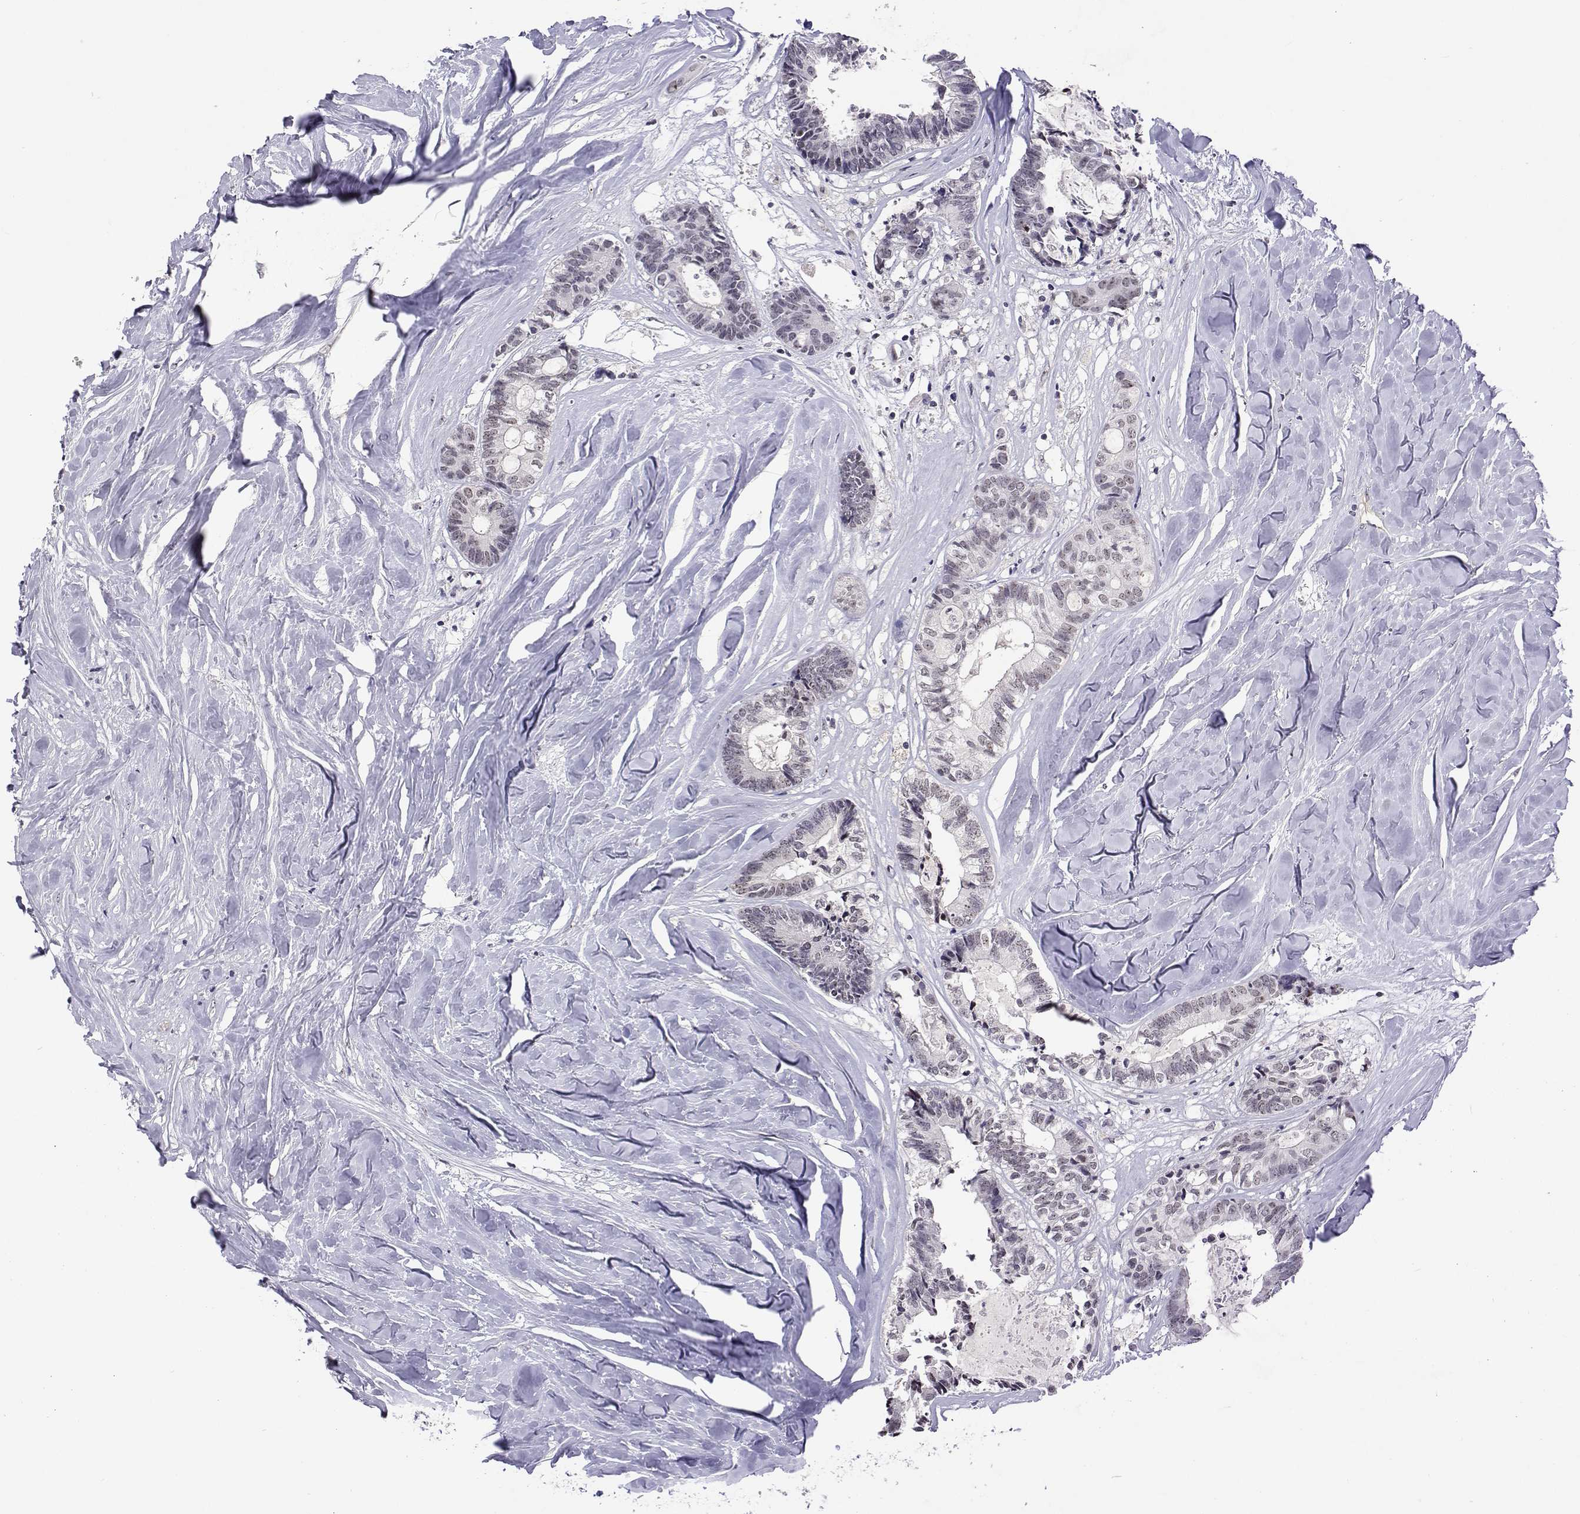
{"staining": {"intensity": "negative", "quantity": "none", "location": "none"}, "tissue": "colorectal cancer", "cell_type": "Tumor cells", "image_type": "cancer", "snomed": [{"axis": "morphology", "description": "Adenocarcinoma, NOS"}, {"axis": "topography", "description": "Colon"}, {"axis": "topography", "description": "Rectum"}], "caption": "Immunohistochemistry photomicrograph of adenocarcinoma (colorectal) stained for a protein (brown), which reveals no positivity in tumor cells.", "gene": "NHP2", "patient": {"sex": "male", "age": 57}}